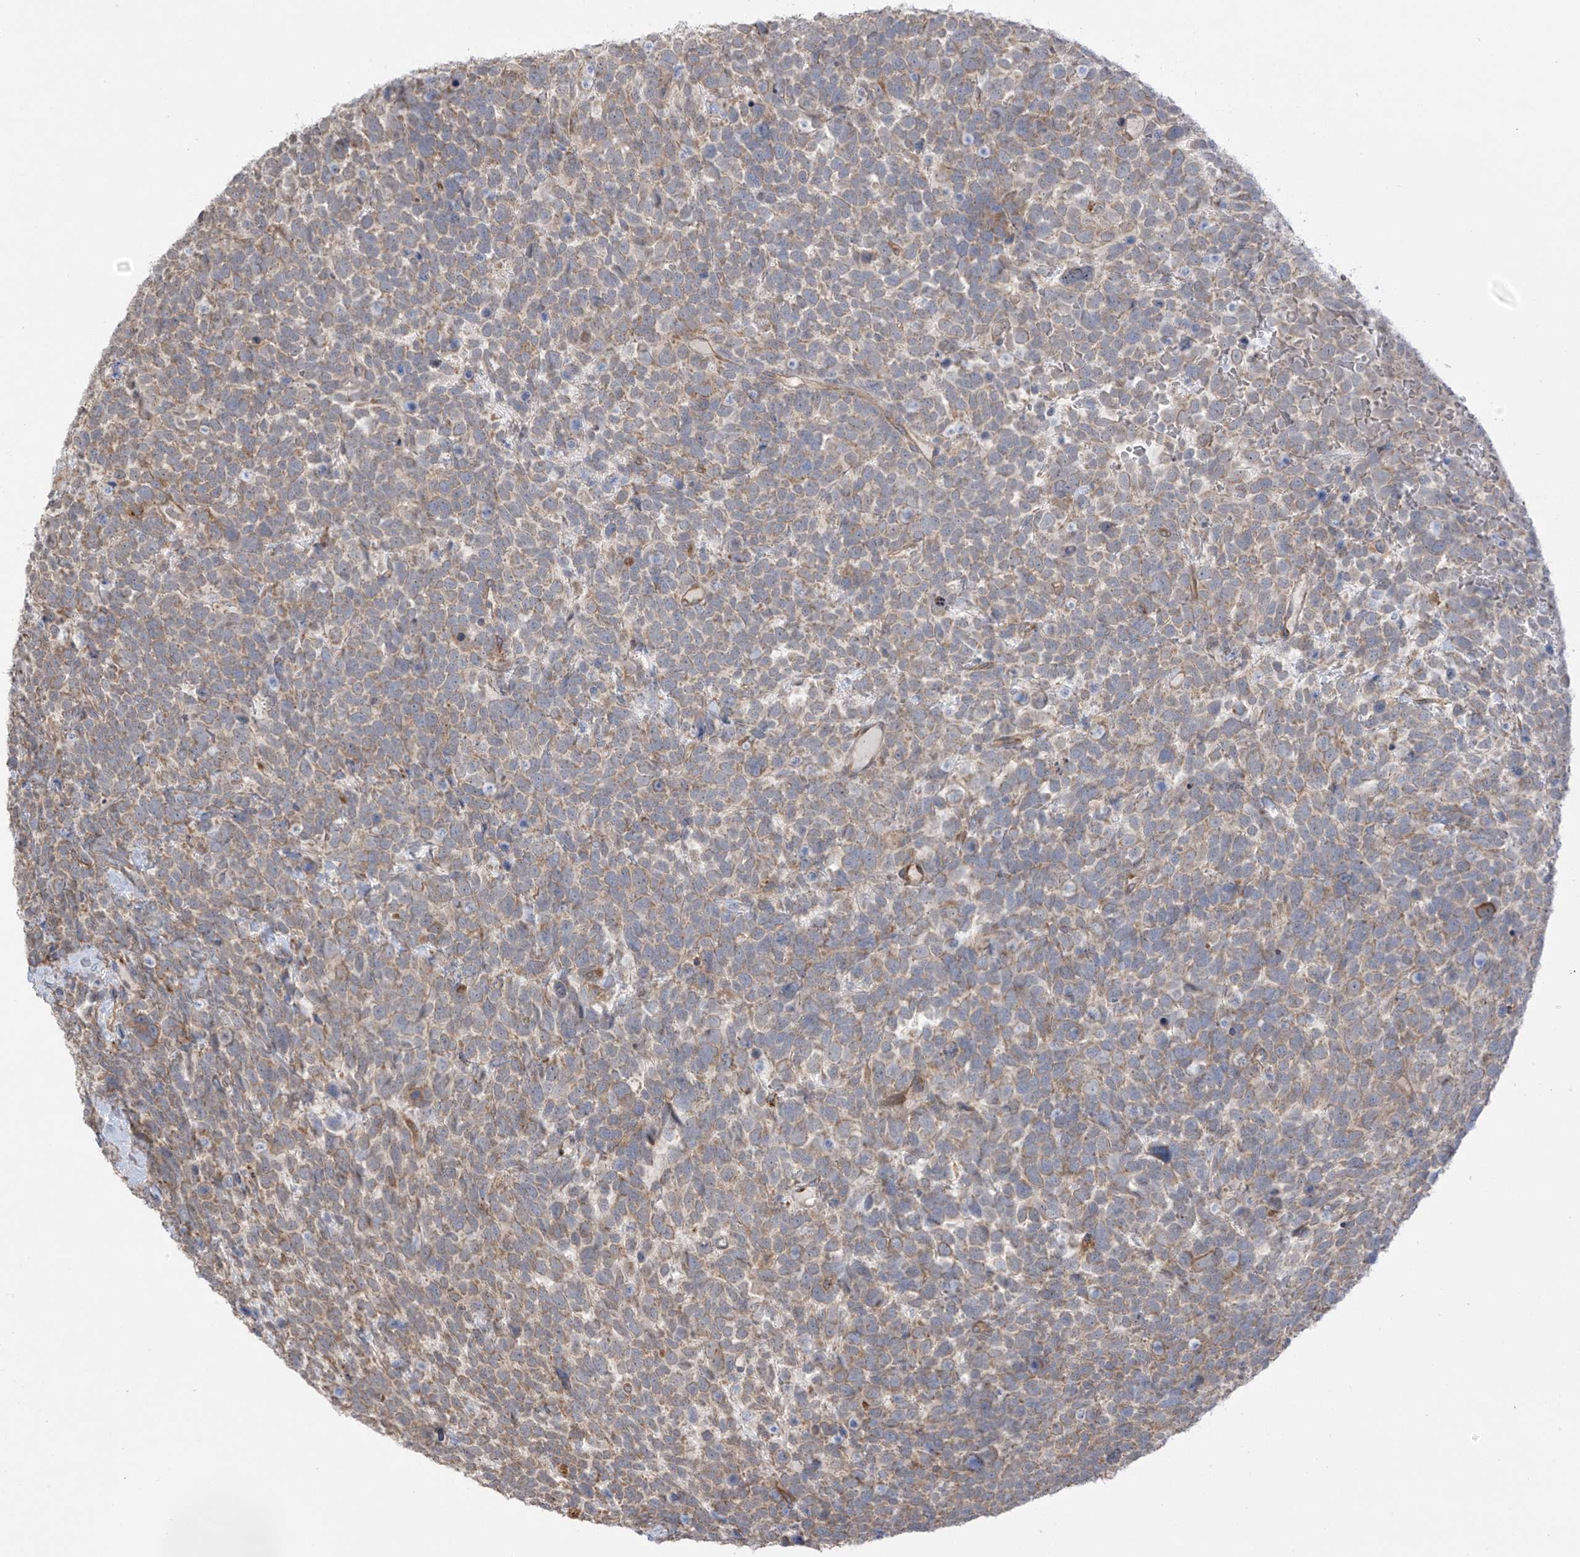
{"staining": {"intensity": "weak", "quantity": "25%-75%", "location": "cytoplasmic/membranous"}, "tissue": "urothelial cancer", "cell_type": "Tumor cells", "image_type": "cancer", "snomed": [{"axis": "morphology", "description": "Urothelial carcinoma, High grade"}, {"axis": "topography", "description": "Urinary bladder"}], "caption": "High-magnification brightfield microscopy of high-grade urothelial carcinoma stained with DAB (brown) and counterstained with hematoxylin (blue). tumor cells exhibit weak cytoplasmic/membranous expression is identified in approximately25%-75% of cells.", "gene": "KIAA1522", "patient": {"sex": "female", "age": 82}}